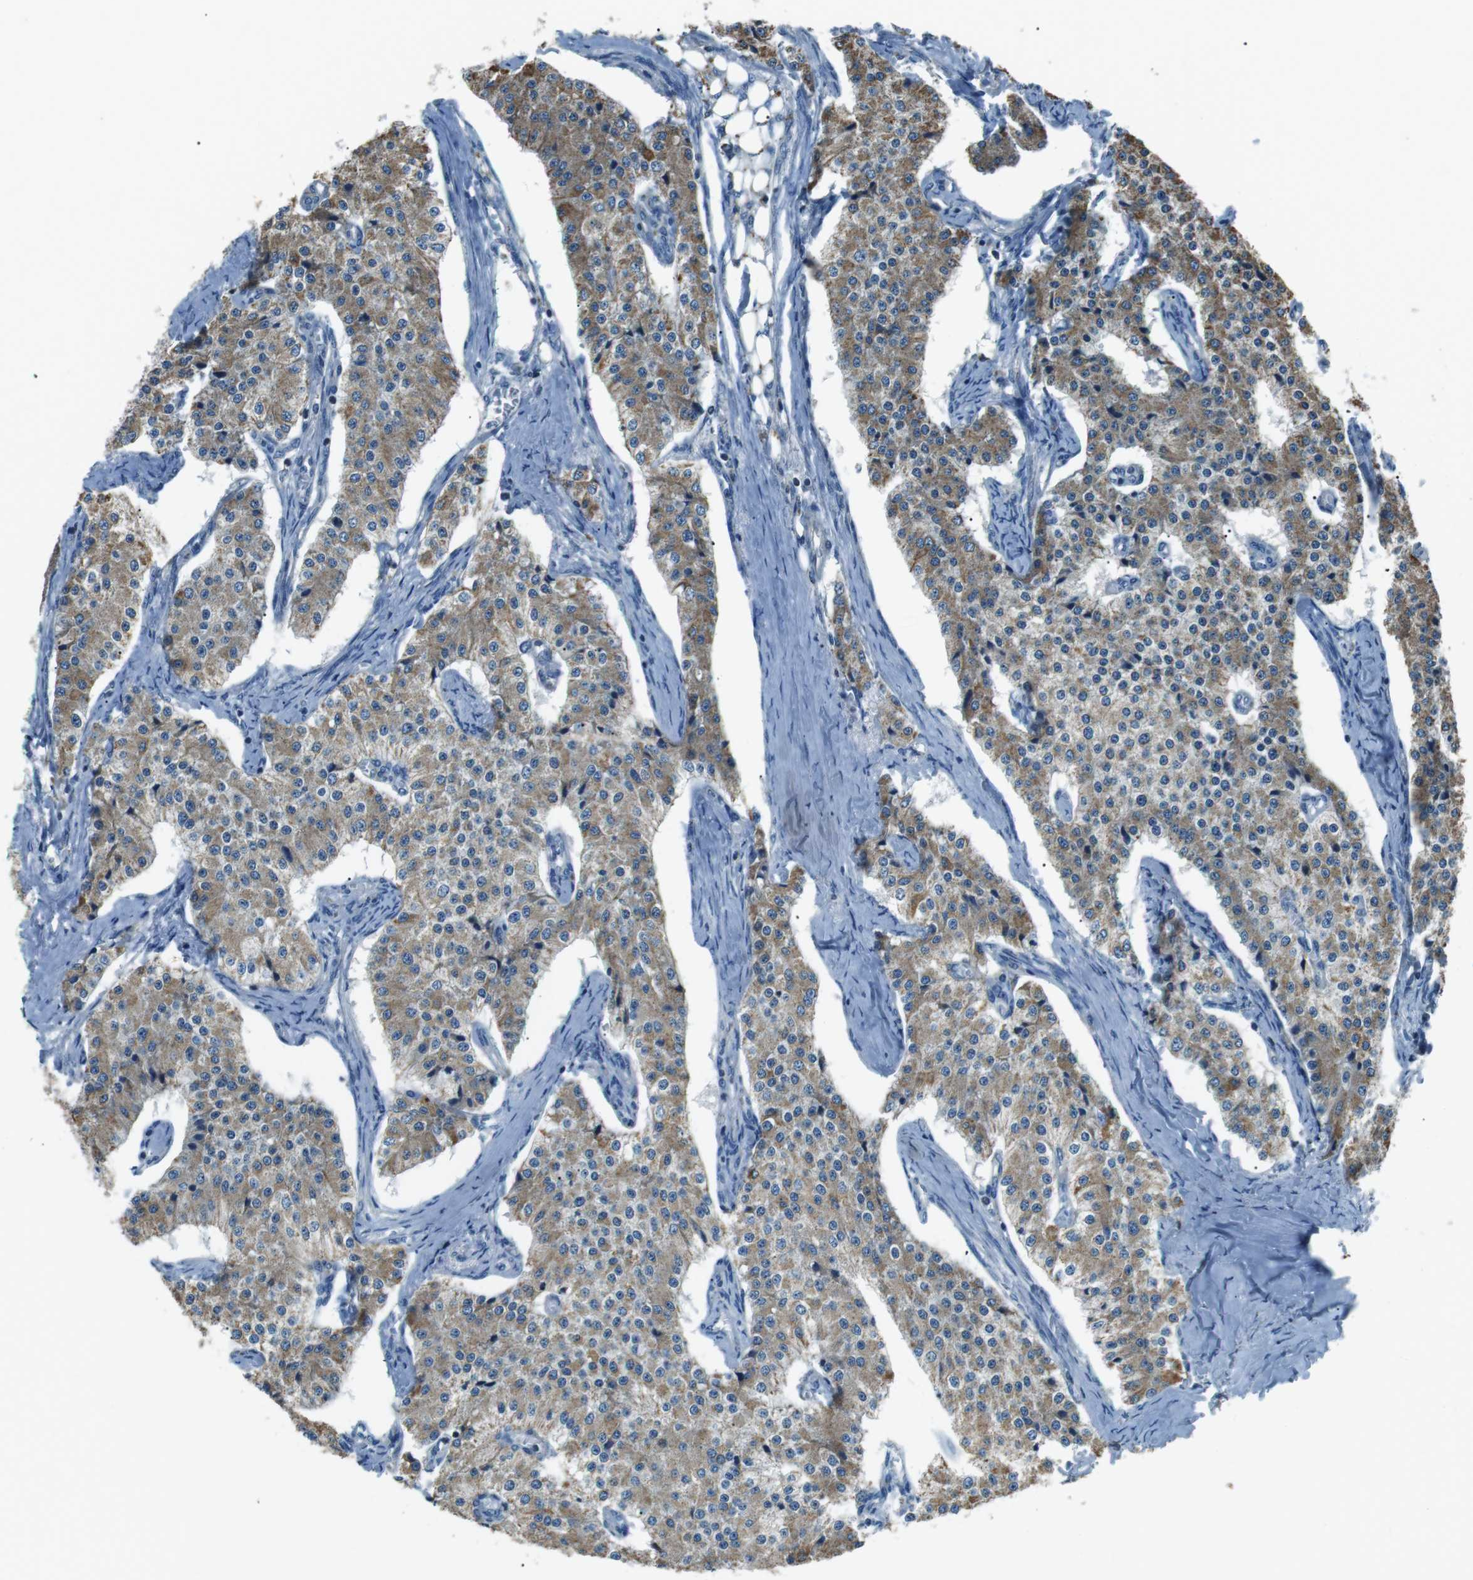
{"staining": {"intensity": "moderate", "quantity": ">75%", "location": "cytoplasmic/membranous"}, "tissue": "carcinoid", "cell_type": "Tumor cells", "image_type": "cancer", "snomed": [{"axis": "morphology", "description": "Carcinoid, malignant, NOS"}, {"axis": "topography", "description": "Colon"}], "caption": "A brown stain highlights moderate cytoplasmic/membranous expression of a protein in malignant carcinoid tumor cells.", "gene": "FAM3B", "patient": {"sex": "female", "age": 52}}